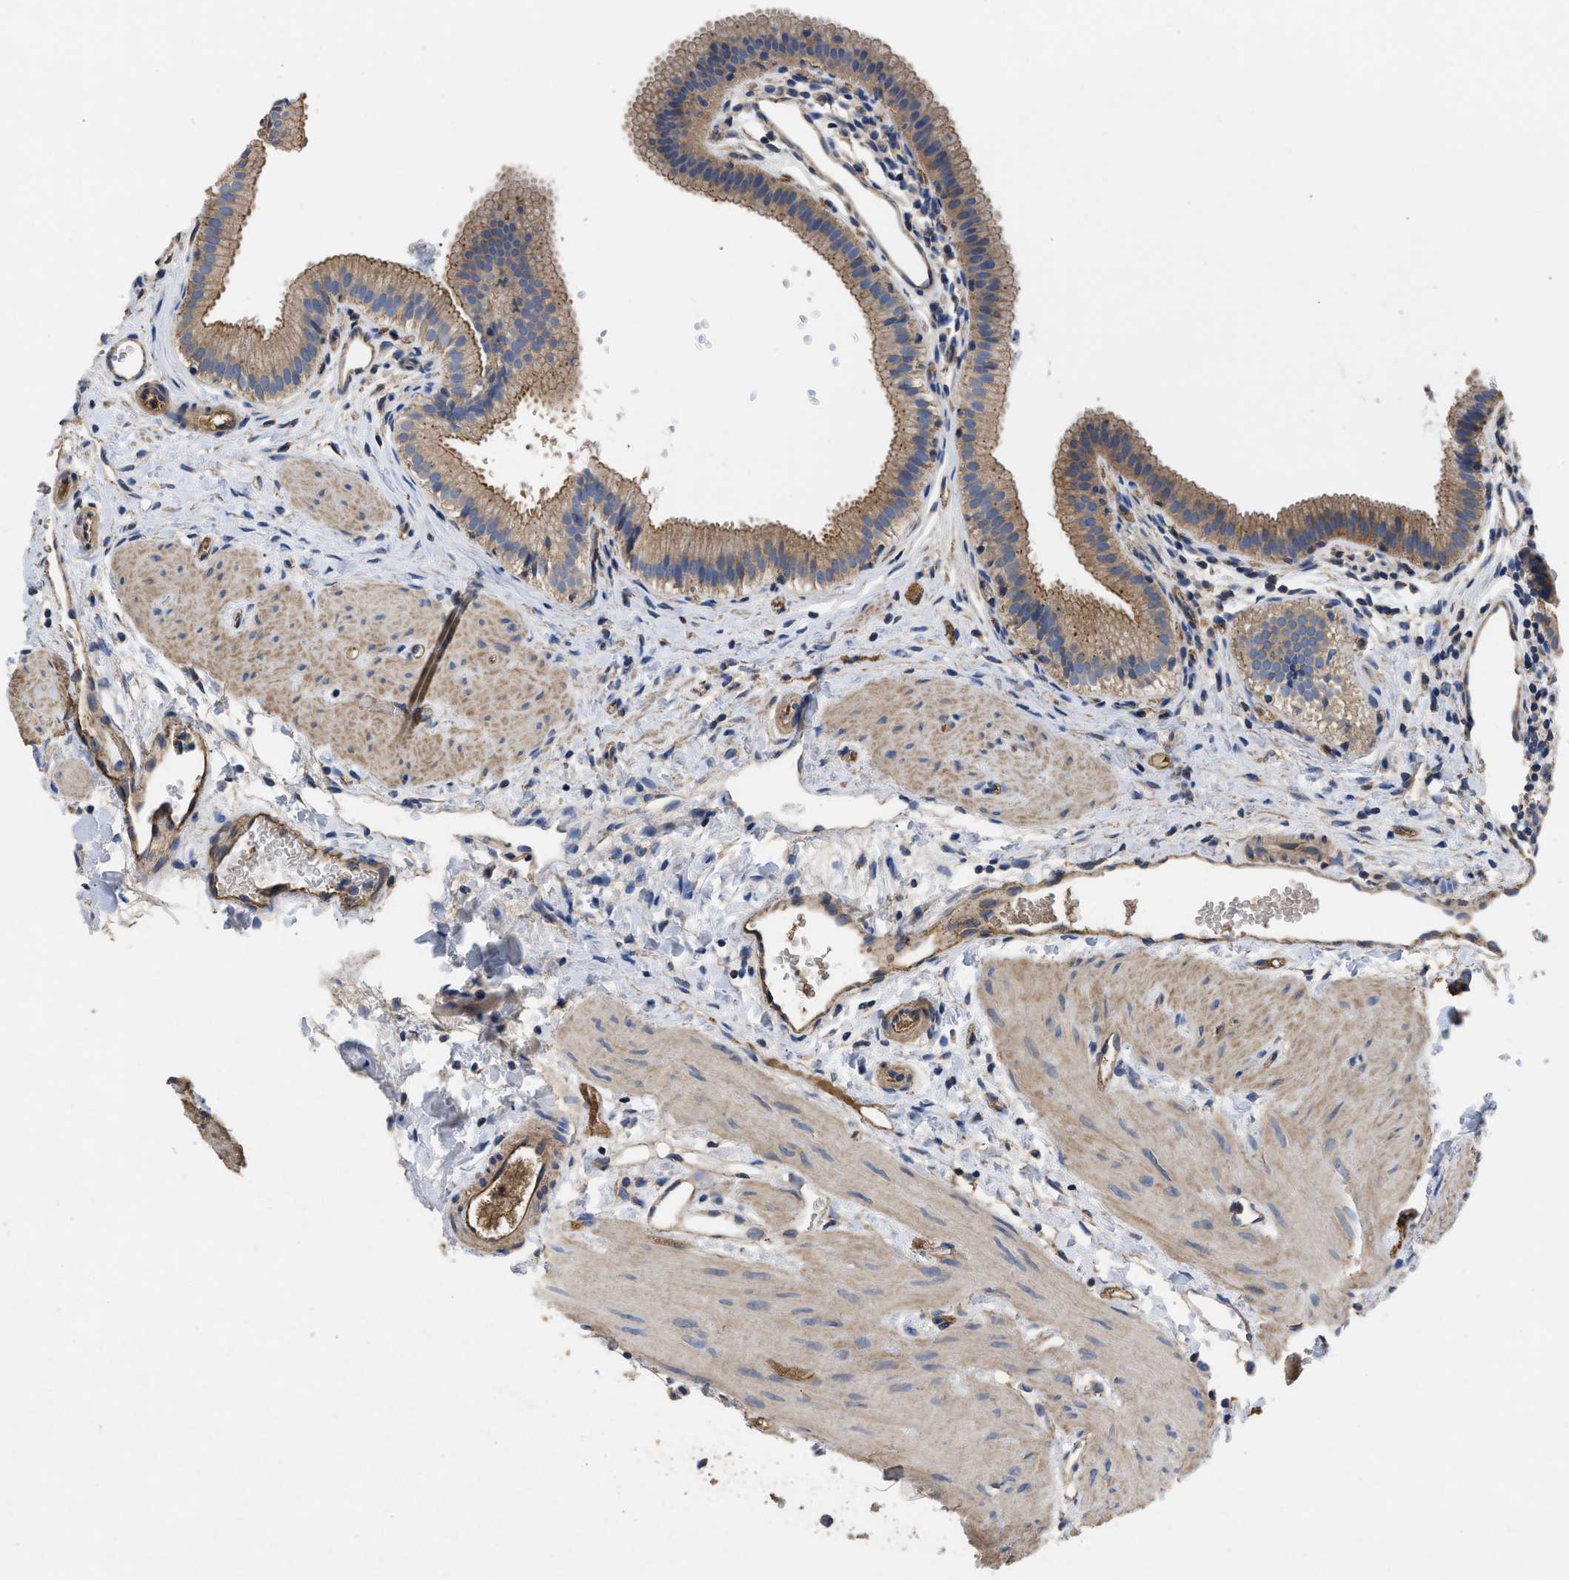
{"staining": {"intensity": "moderate", "quantity": ">75%", "location": "cytoplasmic/membranous"}, "tissue": "gallbladder", "cell_type": "Glandular cells", "image_type": "normal", "snomed": [{"axis": "morphology", "description": "Normal tissue, NOS"}, {"axis": "topography", "description": "Gallbladder"}], "caption": "The photomicrograph demonstrates a brown stain indicating the presence of a protein in the cytoplasmic/membranous of glandular cells in gallbladder.", "gene": "USP4", "patient": {"sex": "female", "age": 26}}